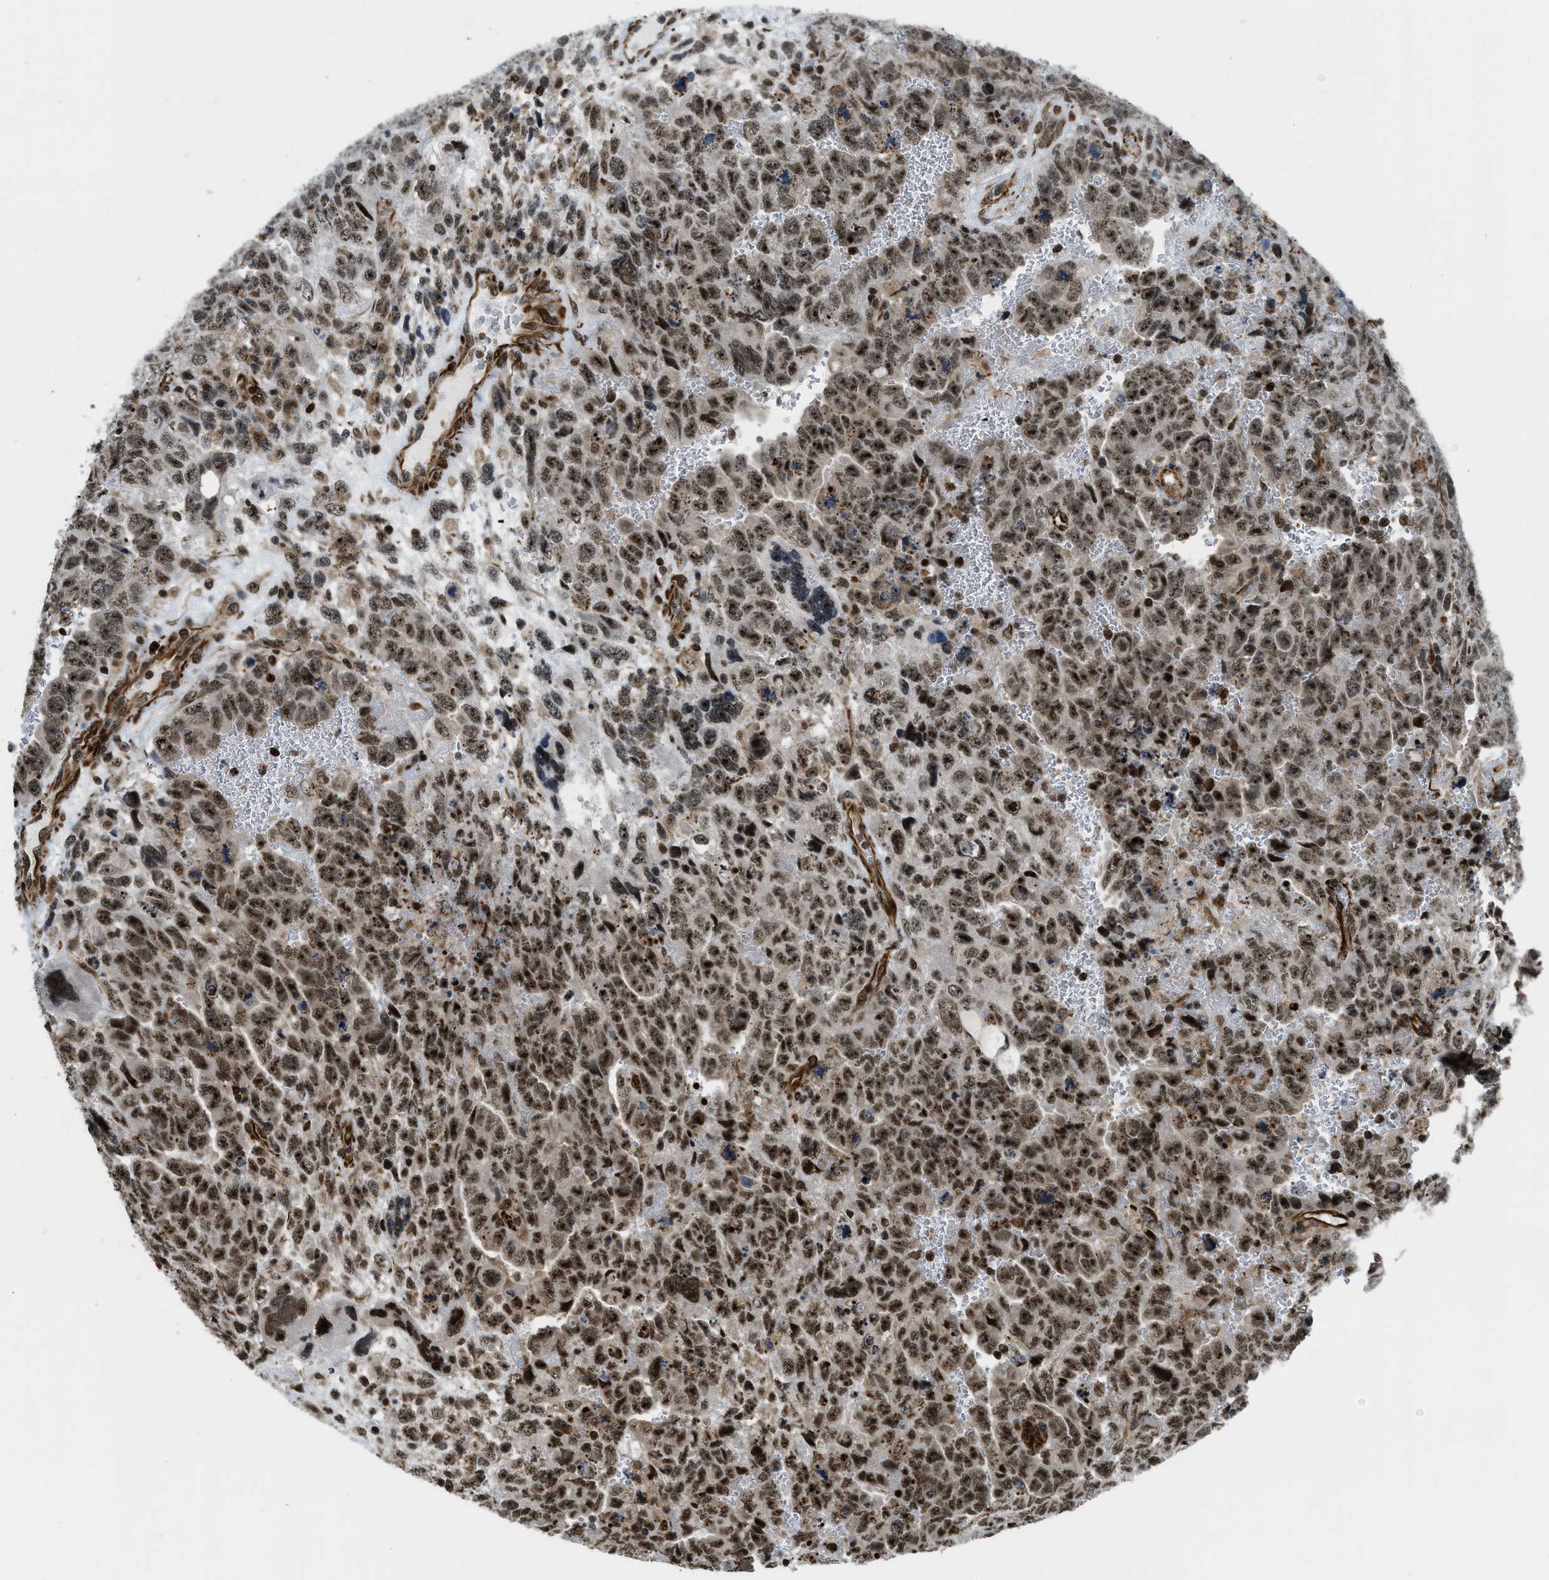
{"staining": {"intensity": "moderate", "quantity": ">75%", "location": "nuclear"}, "tissue": "testis cancer", "cell_type": "Tumor cells", "image_type": "cancer", "snomed": [{"axis": "morphology", "description": "Carcinoma, Embryonal, NOS"}, {"axis": "topography", "description": "Testis"}], "caption": "This is an image of immunohistochemistry (IHC) staining of testis embryonal carcinoma, which shows moderate staining in the nuclear of tumor cells.", "gene": "E2F1", "patient": {"sex": "male", "age": 28}}